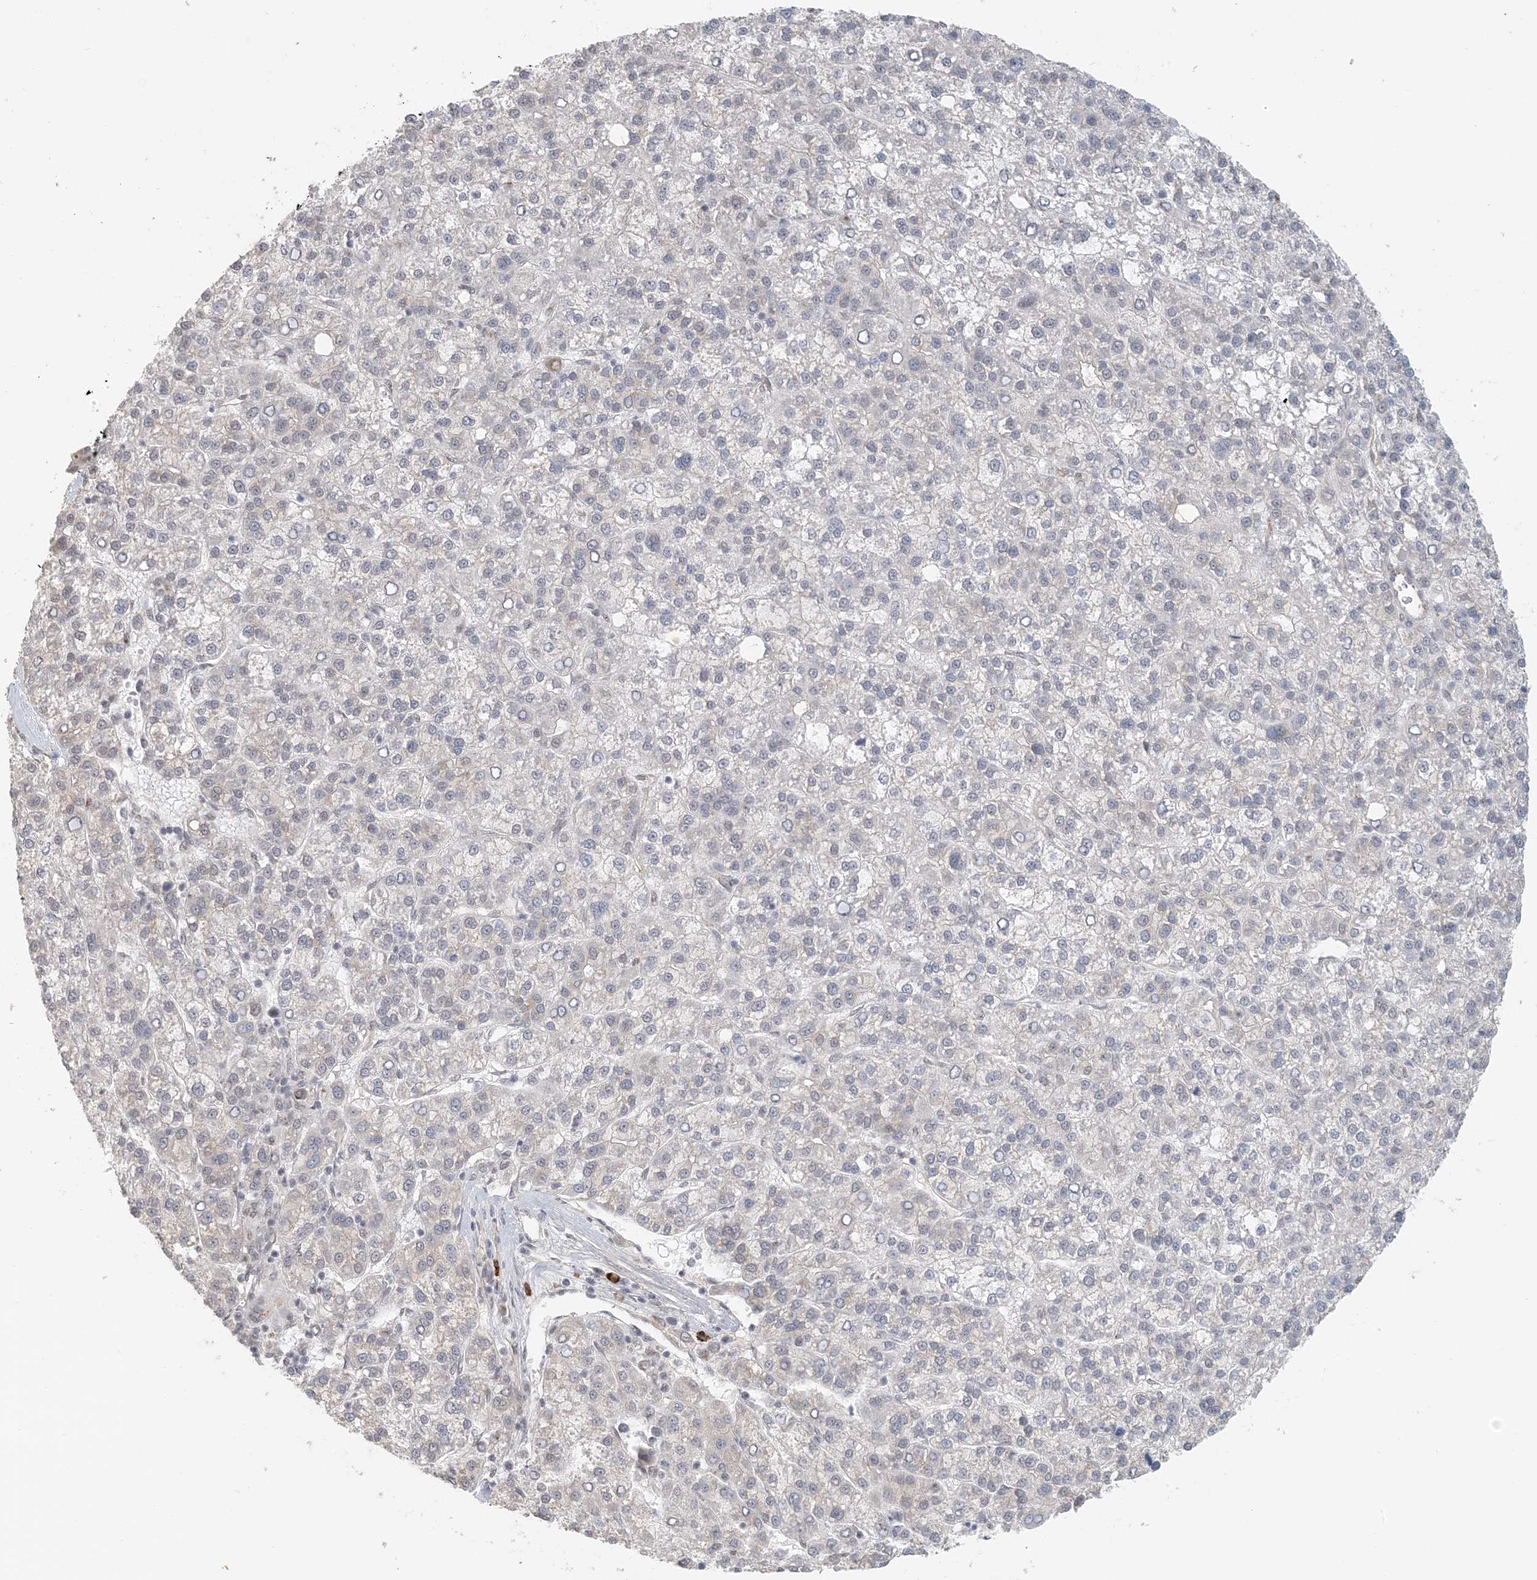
{"staining": {"intensity": "negative", "quantity": "none", "location": "none"}, "tissue": "liver cancer", "cell_type": "Tumor cells", "image_type": "cancer", "snomed": [{"axis": "morphology", "description": "Carcinoma, Hepatocellular, NOS"}, {"axis": "topography", "description": "Liver"}], "caption": "A high-resolution image shows IHC staining of liver hepatocellular carcinoma, which reveals no significant staining in tumor cells.", "gene": "ZCCHC4", "patient": {"sex": "female", "age": 58}}